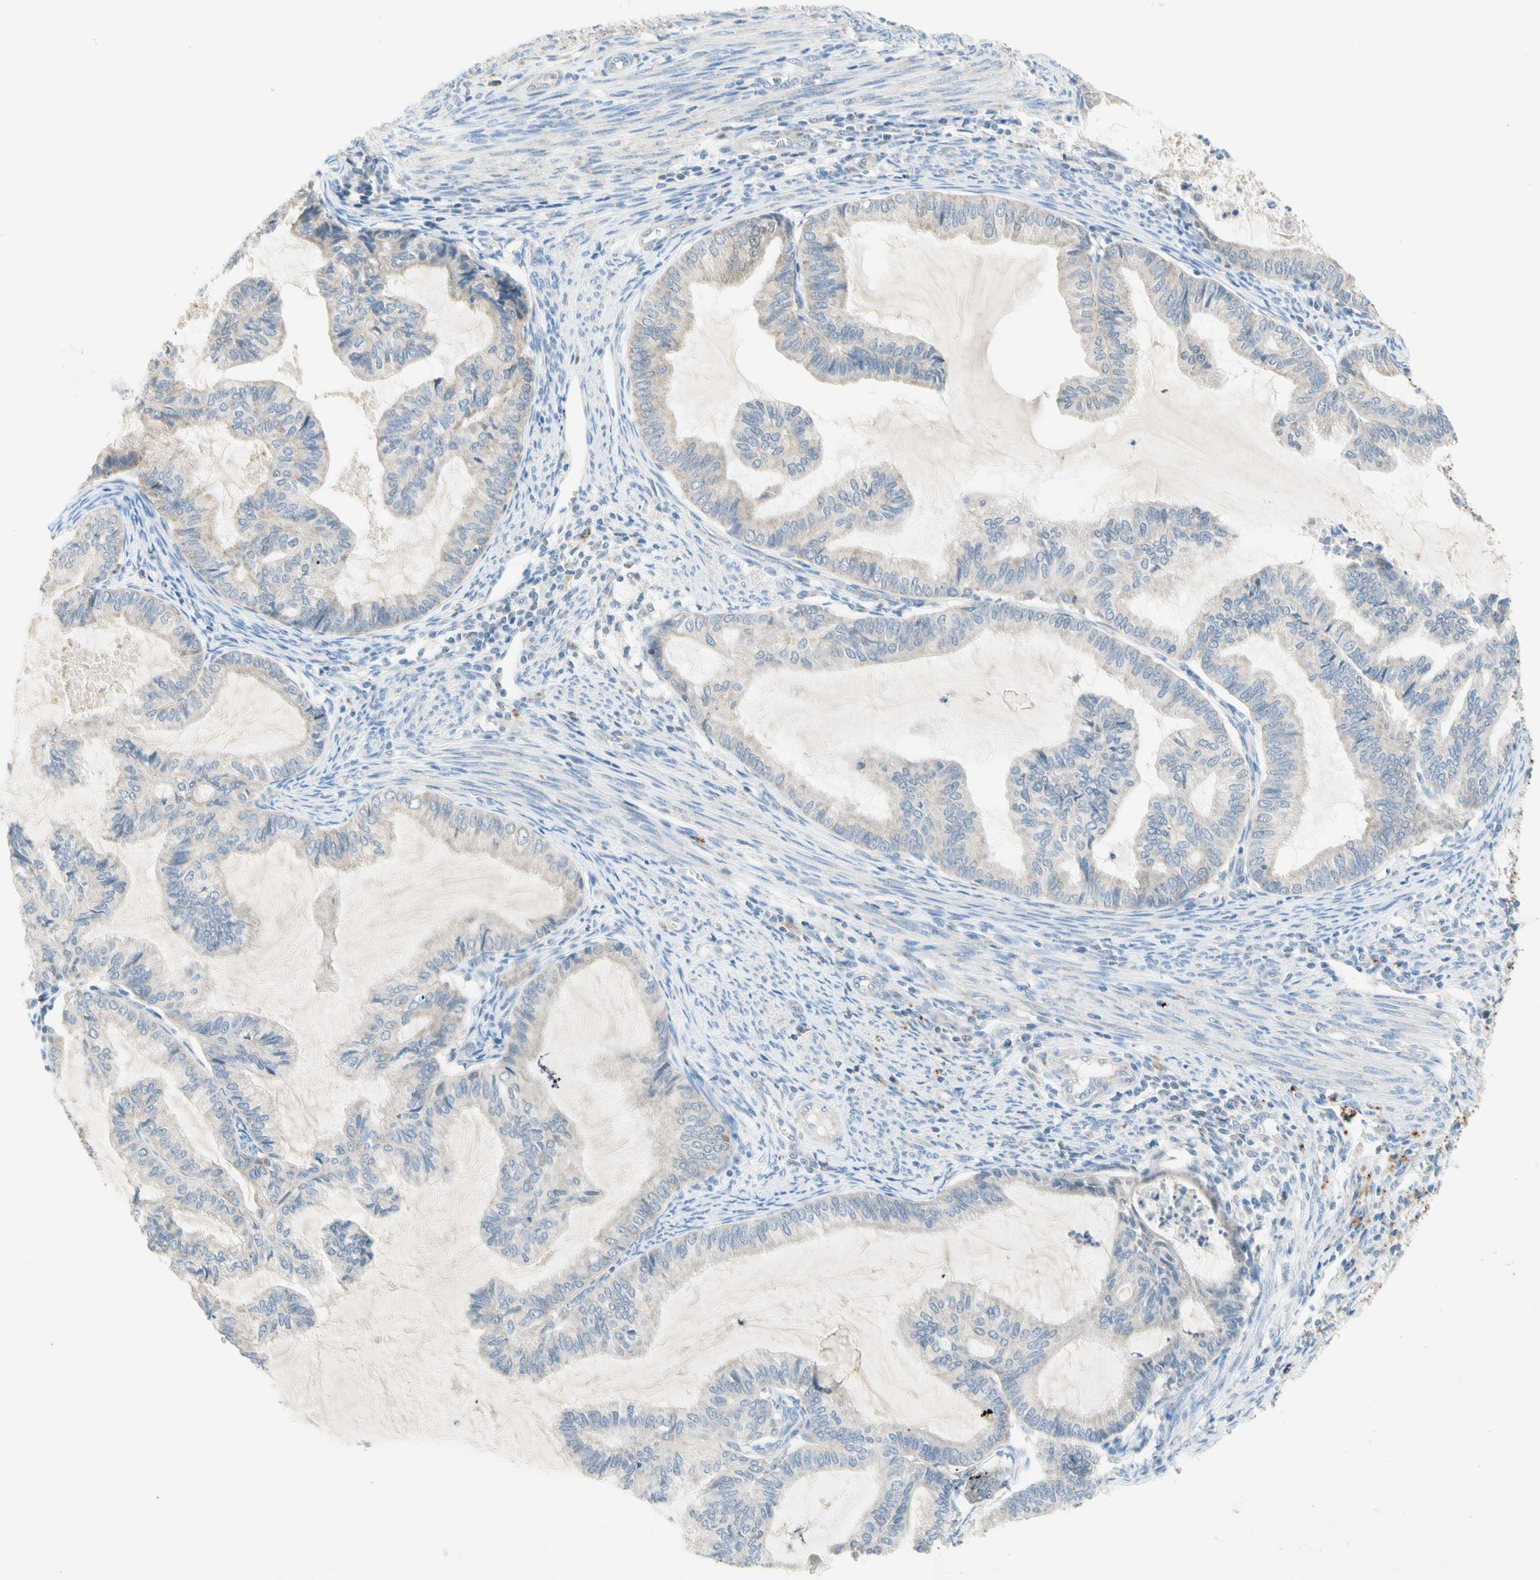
{"staining": {"intensity": "weak", "quantity": "25%-75%", "location": "cytoplasmic/membranous"}, "tissue": "cervical cancer", "cell_type": "Tumor cells", "image_type": "cancer", "snomed": [{"axis": "morphology", "description": "Normal tissue, NOS"}, {"axis": "morphology", "description": "Adenocarcinoma, NOS"}, {"axis": "topography", "description": "Cervix"}, {"axis": "topography", "description": "Endometrium"}], "caption": "Cervical cancer was stained to show a protein in brown. There is low levels of weak cytoplasmic/membranous expression in about 25%-75% of tumor cells. Nuclei are stained in blue.", "gene": "MFF", "patient": {"sex": "female", "age": 86}}